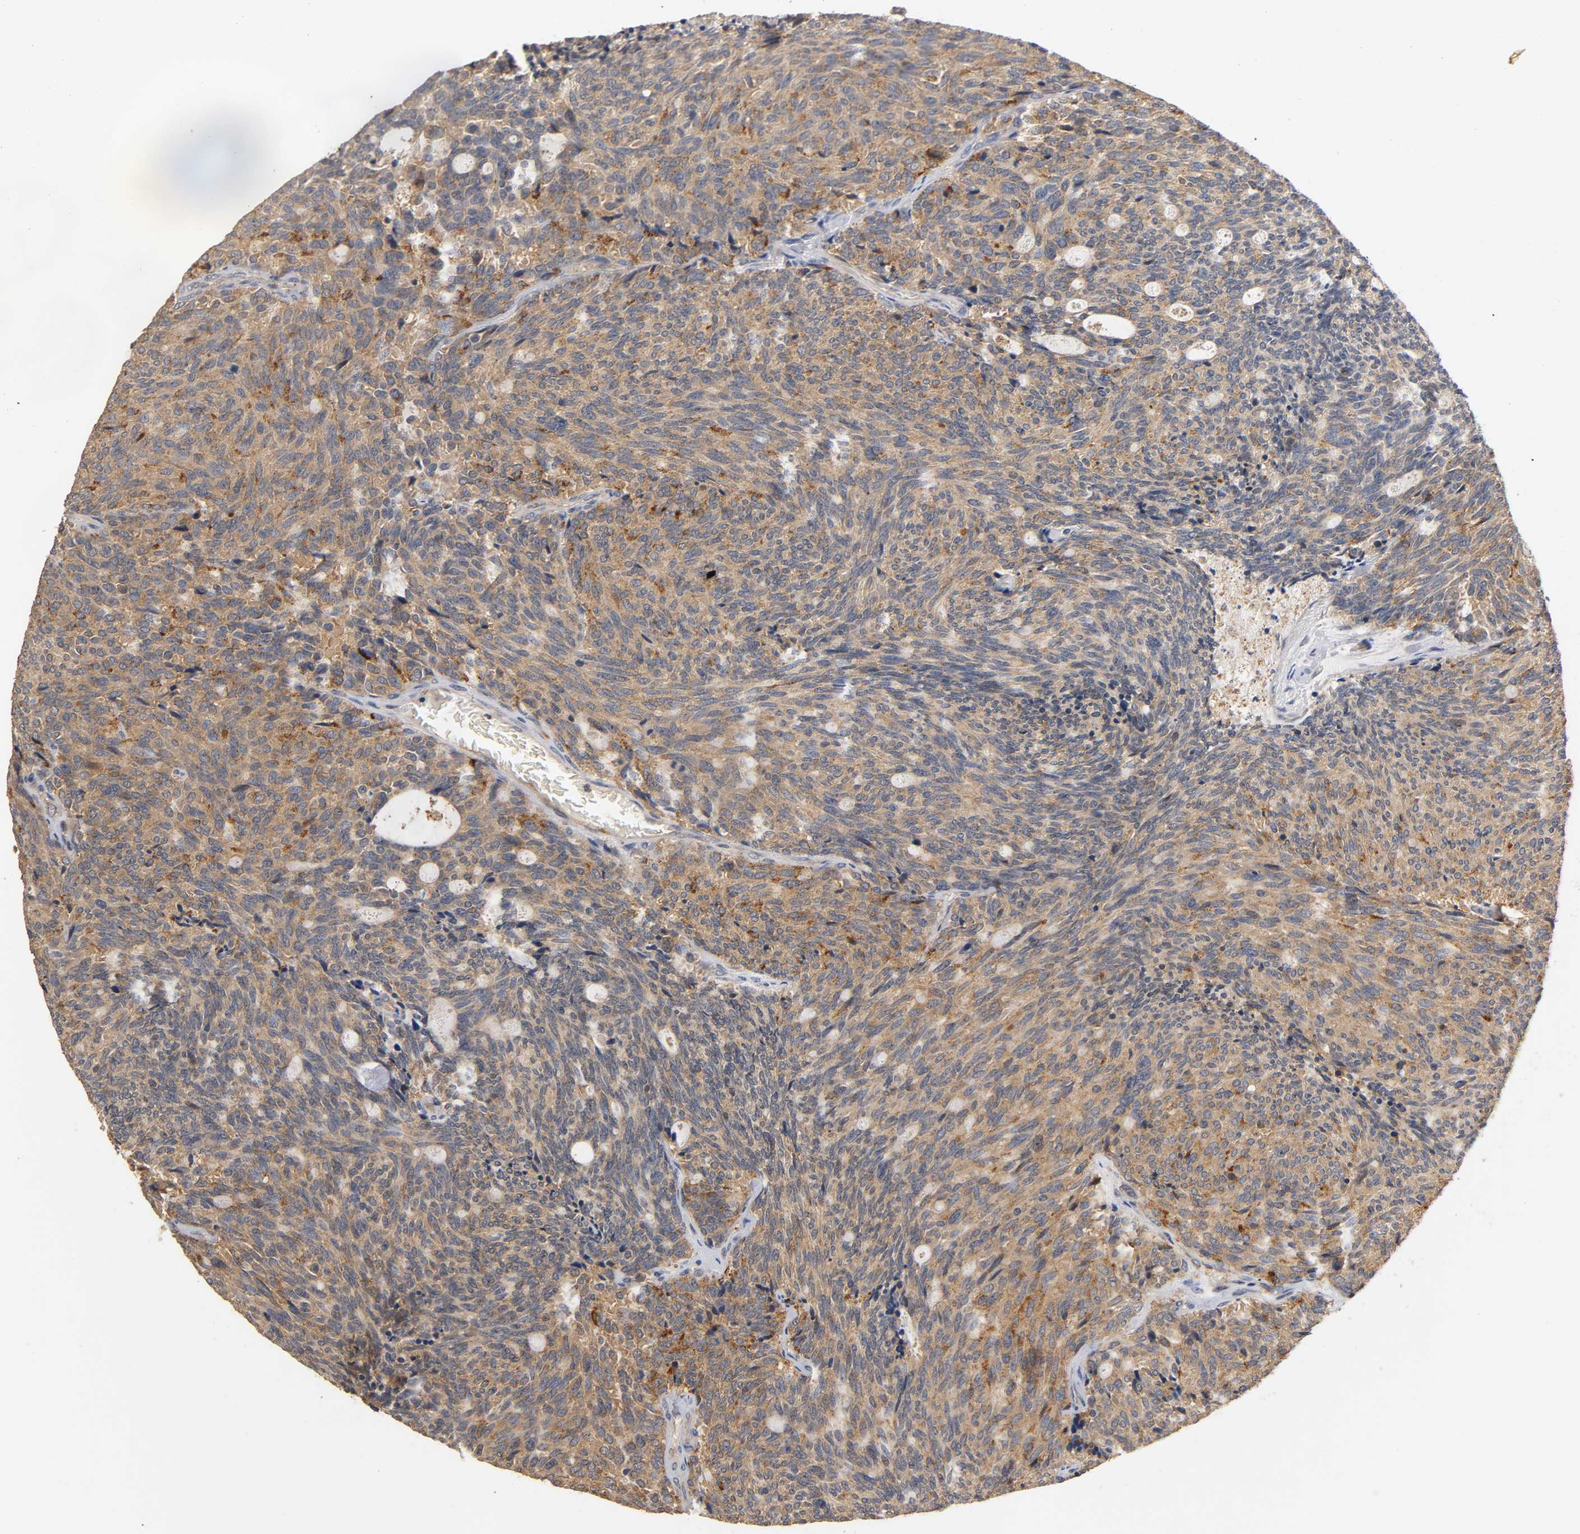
{"staining": {"intensity": "moderate", "quantity": ">75%", "location": "cytoplasmic/membranous"}, "tissue": "carcinoid", "cell_type": "Tumor cells", "image_type": "cancer", "snomed": [{"axis": "morphology", "description": "Carcinoid, malignant, NOS"}, {"axis": "topography", "description": "Pancreas"}], "caption": "Protein expression analysis of carcinoid exhibits moderate cytoplasmic/membranous expression in approximately >75% of tumor cells.", "gene": "SCAP", "patient": {"sex": "female", "age": 54}}